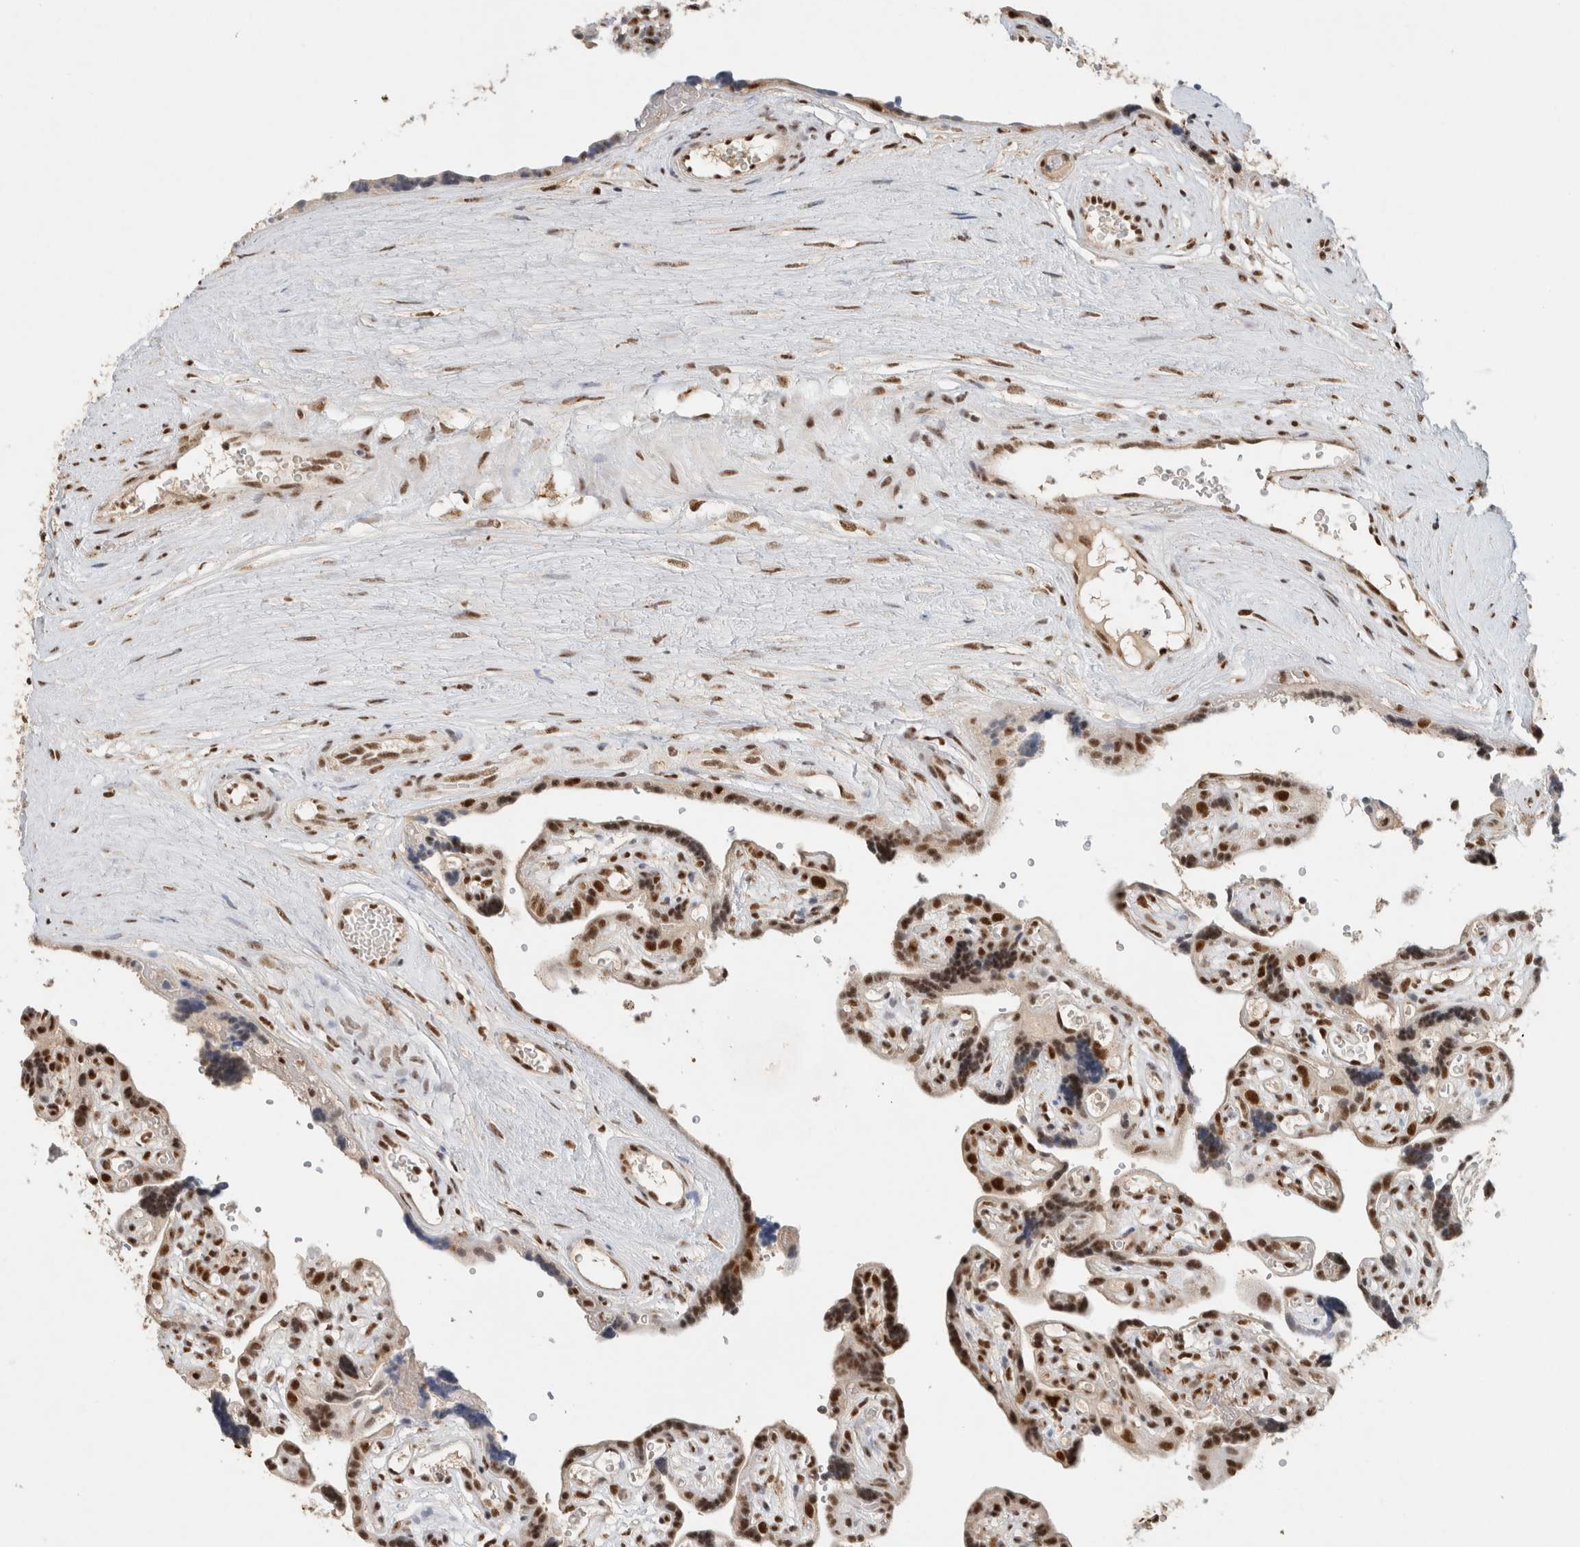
{"staining": {"intensity": "strong", "quantity": ">75%", "location": "cytoplasmic/membranous,nuclear"}, "tissue": "placenta", "cell_type": "Decidual cells", "image_type": "normal", "snomed": [{"axis": "morphology", "description": "Normal tissue, NOS"}, {"axis": "topography", "description": "Placenta"}], "caption": "The micrograph exhibits immunohistochemical staining of benign placenta. There is strong cytoplasmic/membranous,nuclear expression is seen in approximately >75% of decidual cells. The protein of interest is stained brown, and the nuclei are stained in blue (DAB IHC with brightfield microscopy, high magnification).", "gene": "DDX42", "patient": {"sex": "female", "age": 30}}